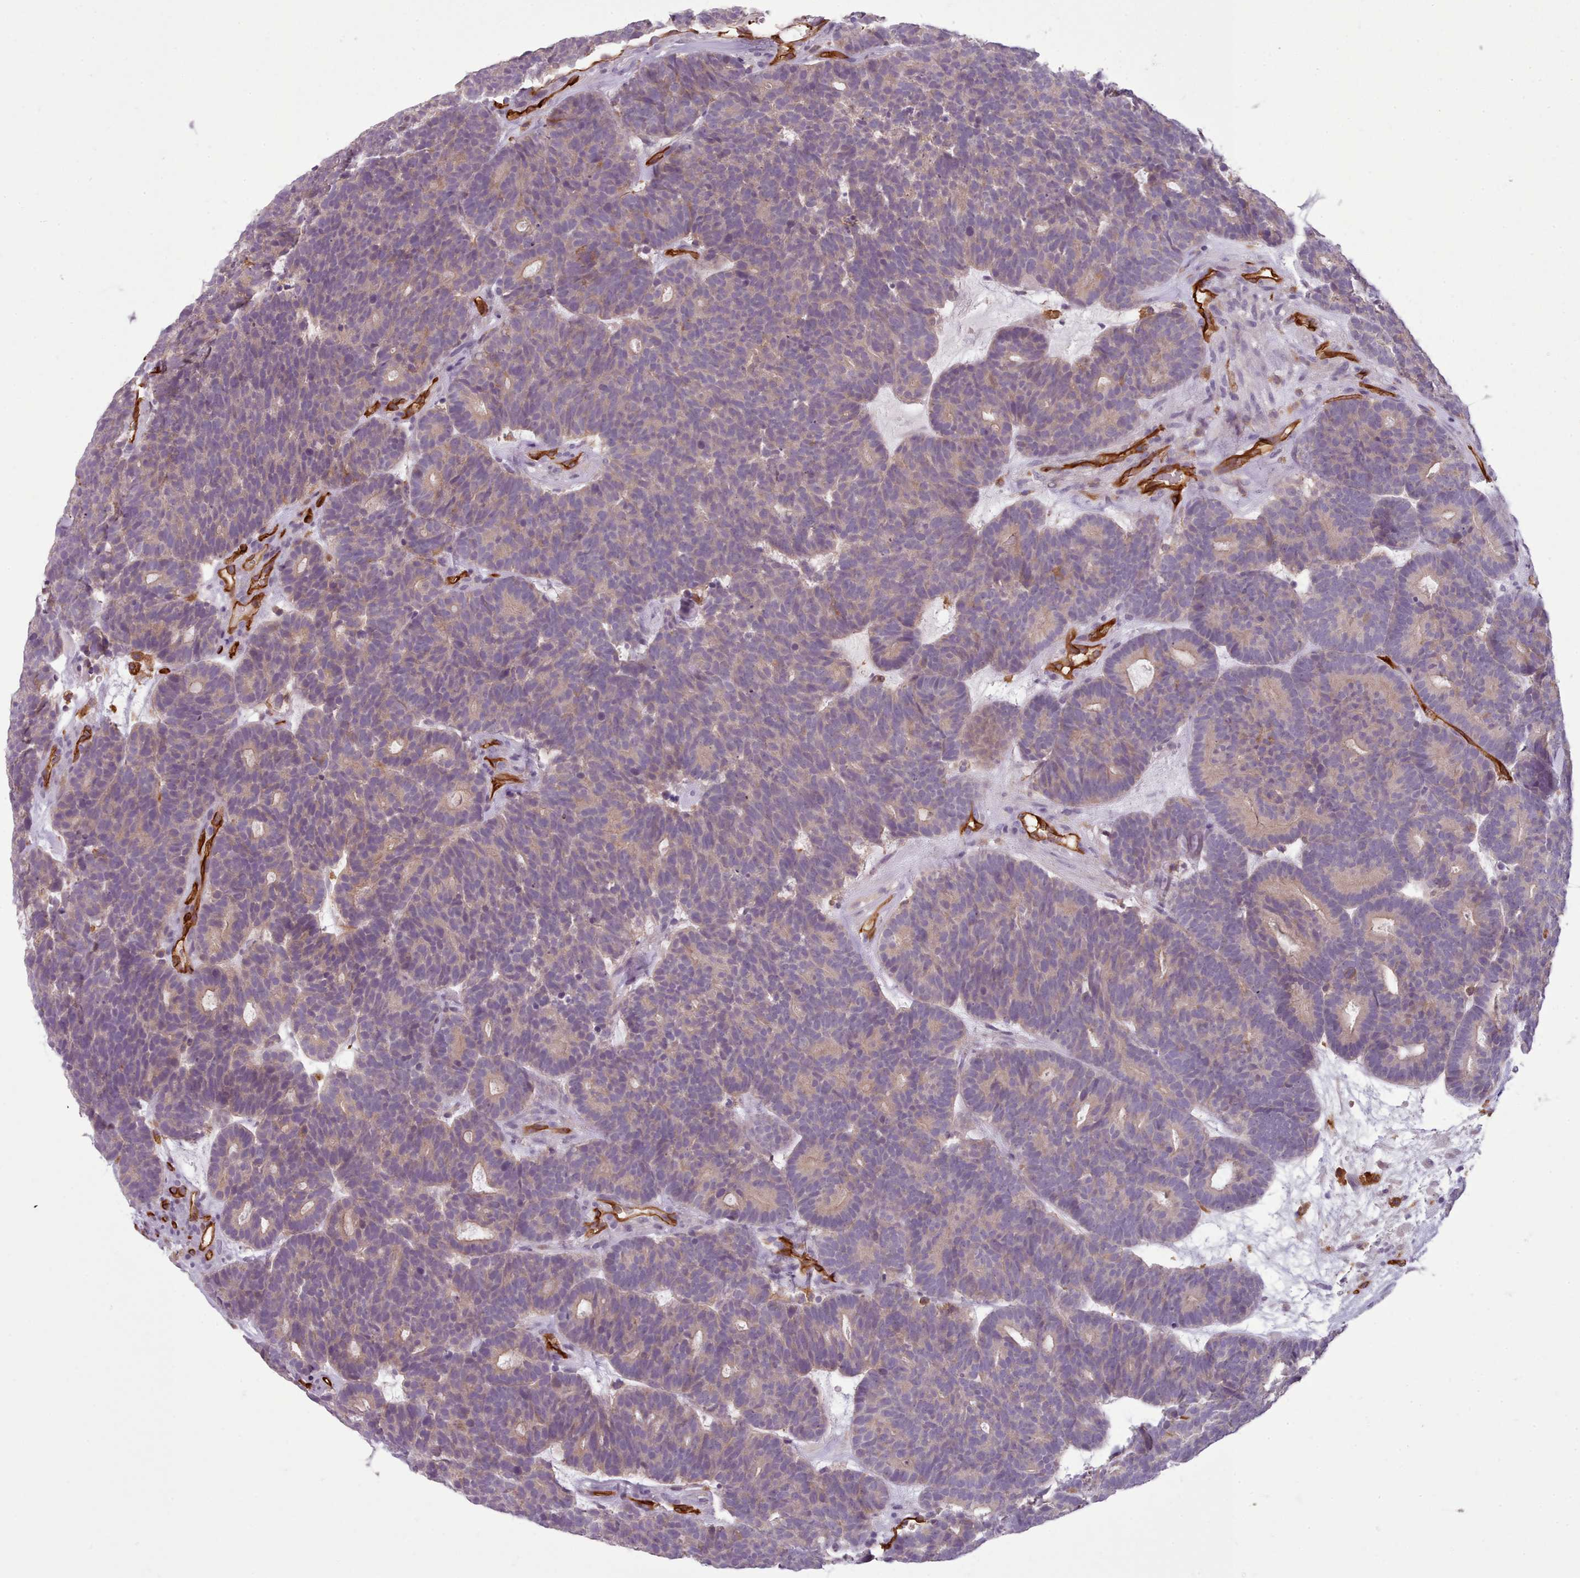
{"staining": {"intensity": "weak", "quantity": "<25%", "location": "cytoplasmic/membranous"}, "tissue": "head and neck cancer", "cell_type": "Tumor cells", "image_type": "cancer", "snomed": [{"axis": "morphology", "description": "Adenocarcinoma, NOS"}, {"axis": "topography", "description": "Head-Neck"}], "caption": "Protein analysis of head and neck cancer (adenocarcinoma) displays no significant expression in tumor cells.", "gene": "CD300LF", "patient": {"sex": "female", "age": 81}}